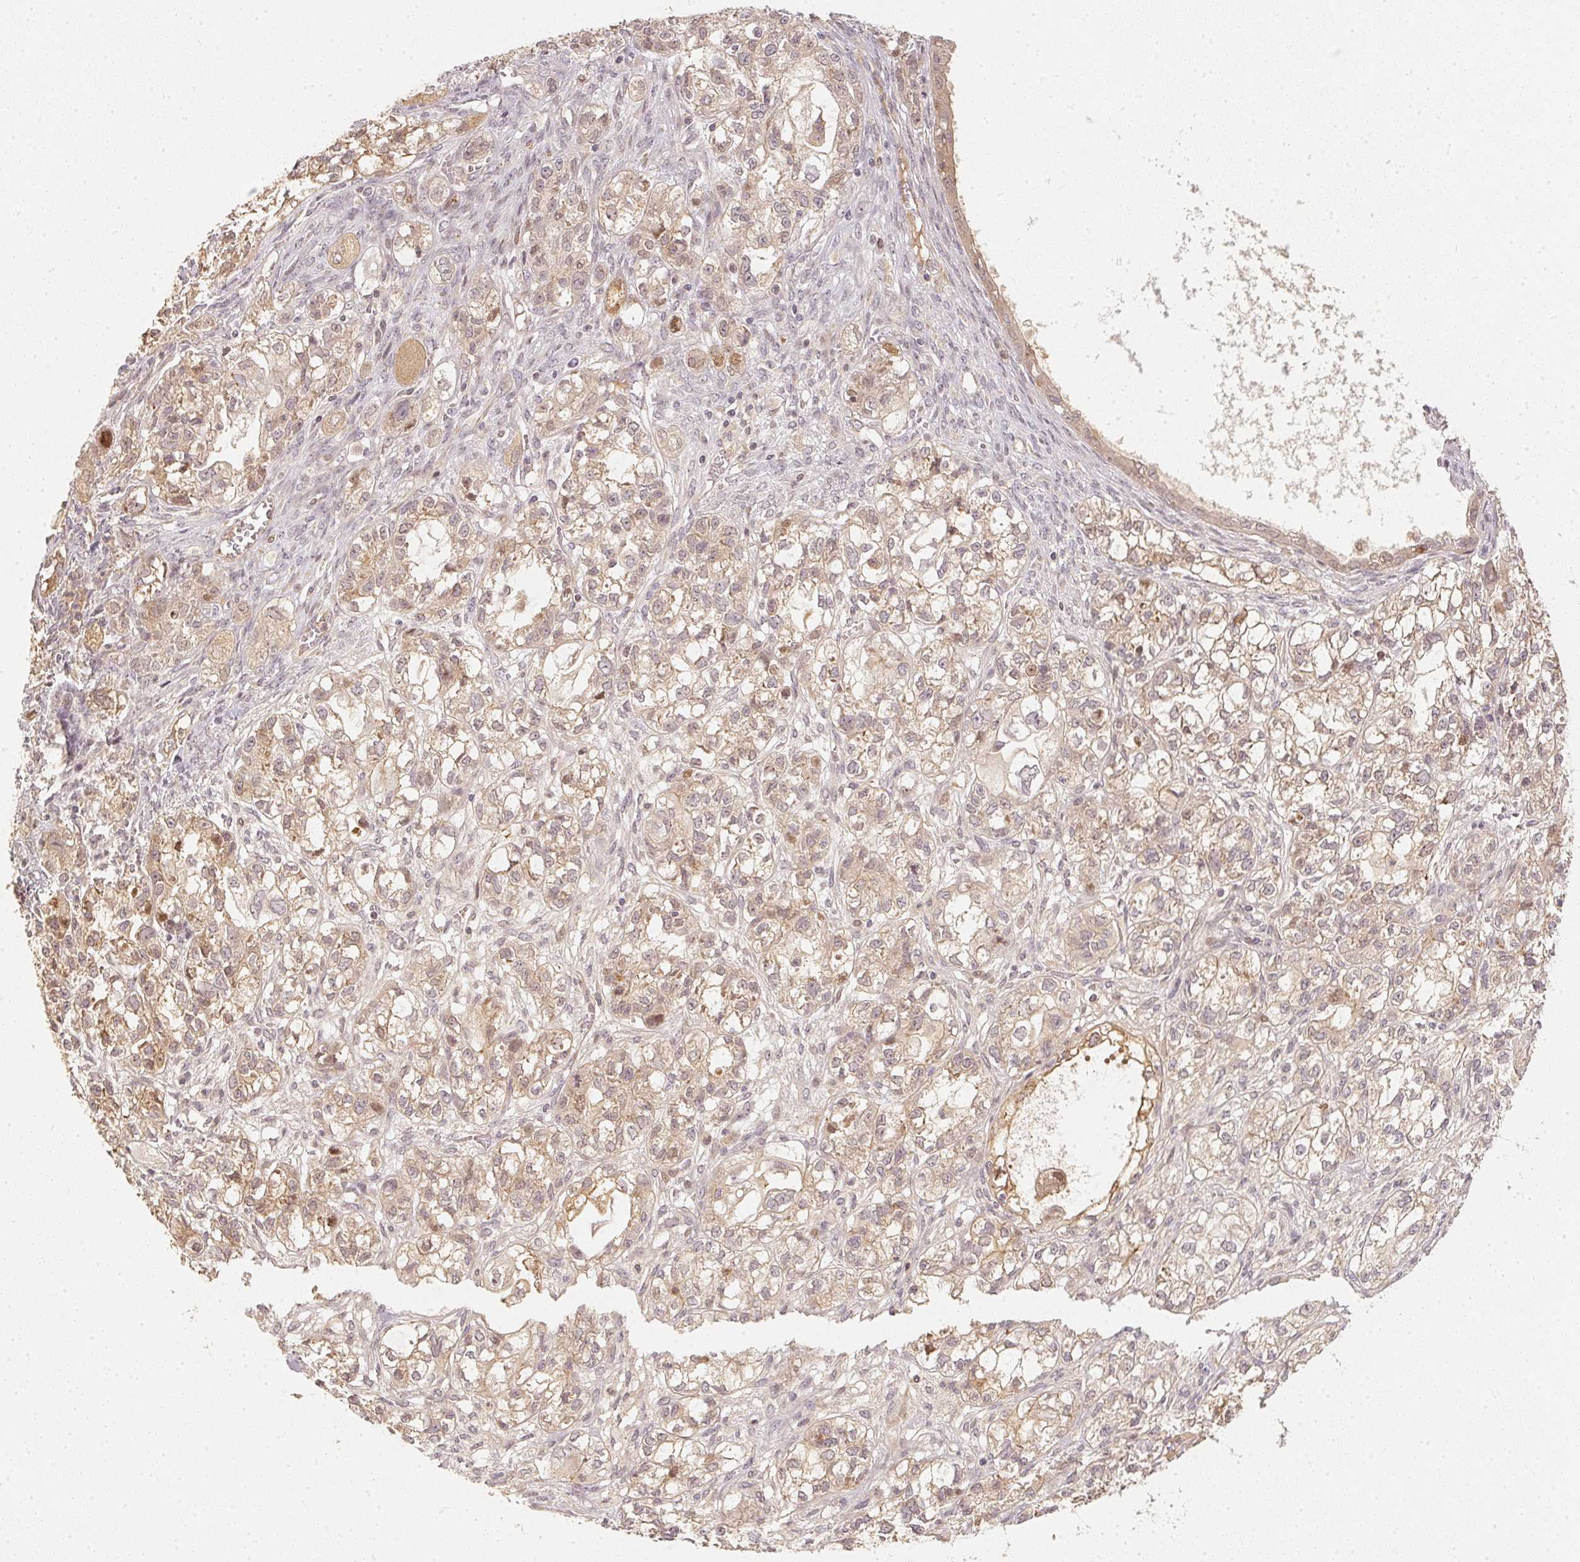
{"staining": {"intensity": "negative", "quantity": "none", "location": "none"}, "tissue": "ovarian cancer", "cell_type": "Tumor cells", "image_type": "cancer", "snomed": [{"axis": "morphology", "description": "Carcinoma, endometroid"}, {"axis": "topography", "description": "Ovary"}], "caption": "Tumor cells show no significant positivity in endometroid carcinoma (ovarian). (Brightfield microscopy of DAB (3,3'-diaminobenzidine) immunohistochemistry at high magnification).", "gene": "SERPINE1", "patient": {"sex": "female", "age": 64}}